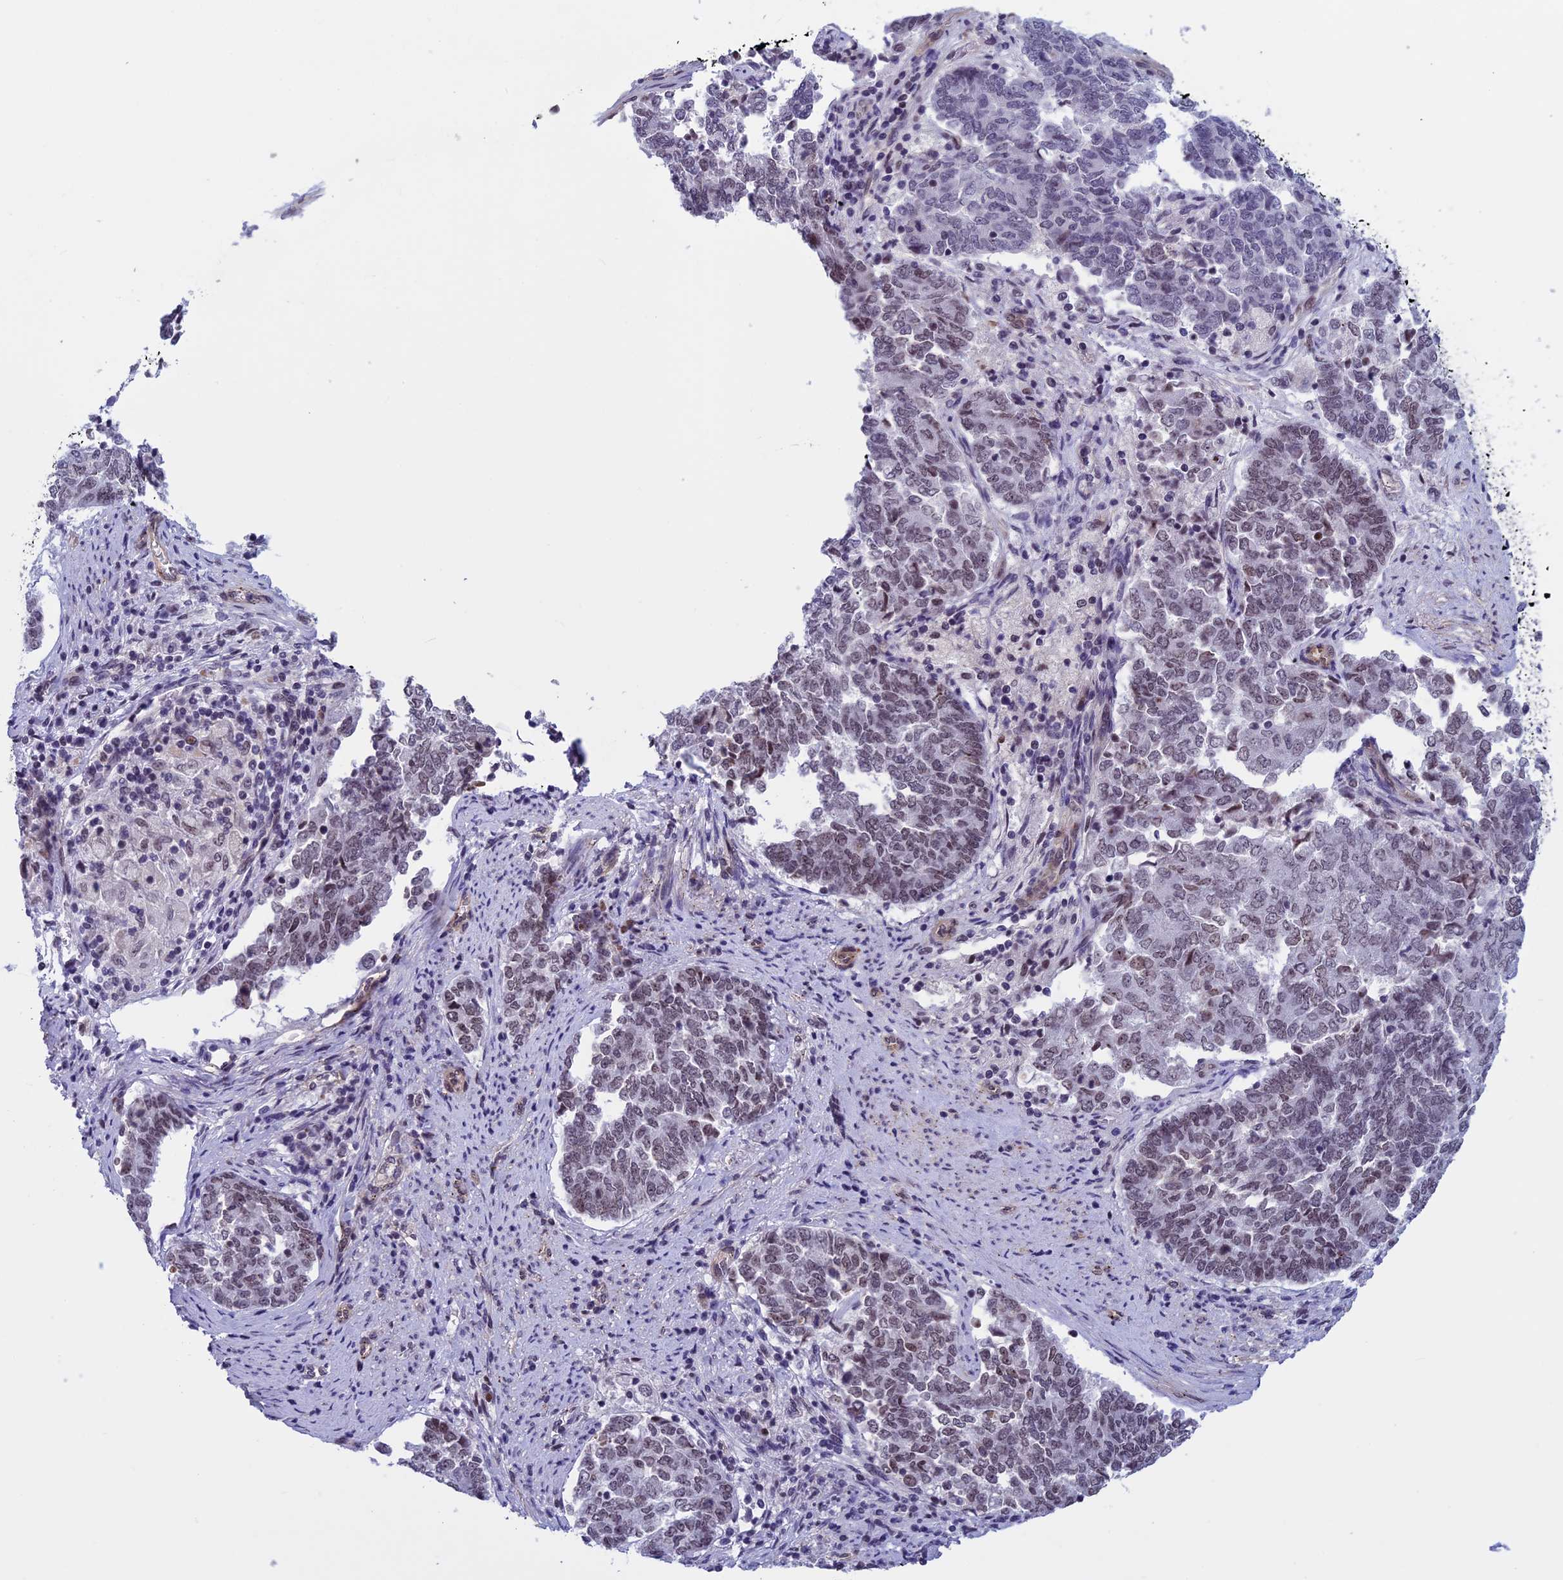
{"staining": {"intensity": "weak", "quantity": ">75%", "location": "nuclear"}, "tissue": "endometrial cancer", "cell_type": "Tumor cells", "image_type": "cancer", "snomed": [{"axis": "morphology", "description": "Adenocarcinoma, NOS"}, {"axis": "topography", "description": "Endometrium"}], "caption": "The histopathology image shows staining of endometrial adenocarcinoma, revealing weak nuclear protein staining (brown color) within tumor cells. The staining is performed using DAB brown chromogen to label protein expression. The nuclei are counter-stained blue using hematoxylin.", "gene": "NIPBL", "patient": {"sex": "female", "age": 80}}